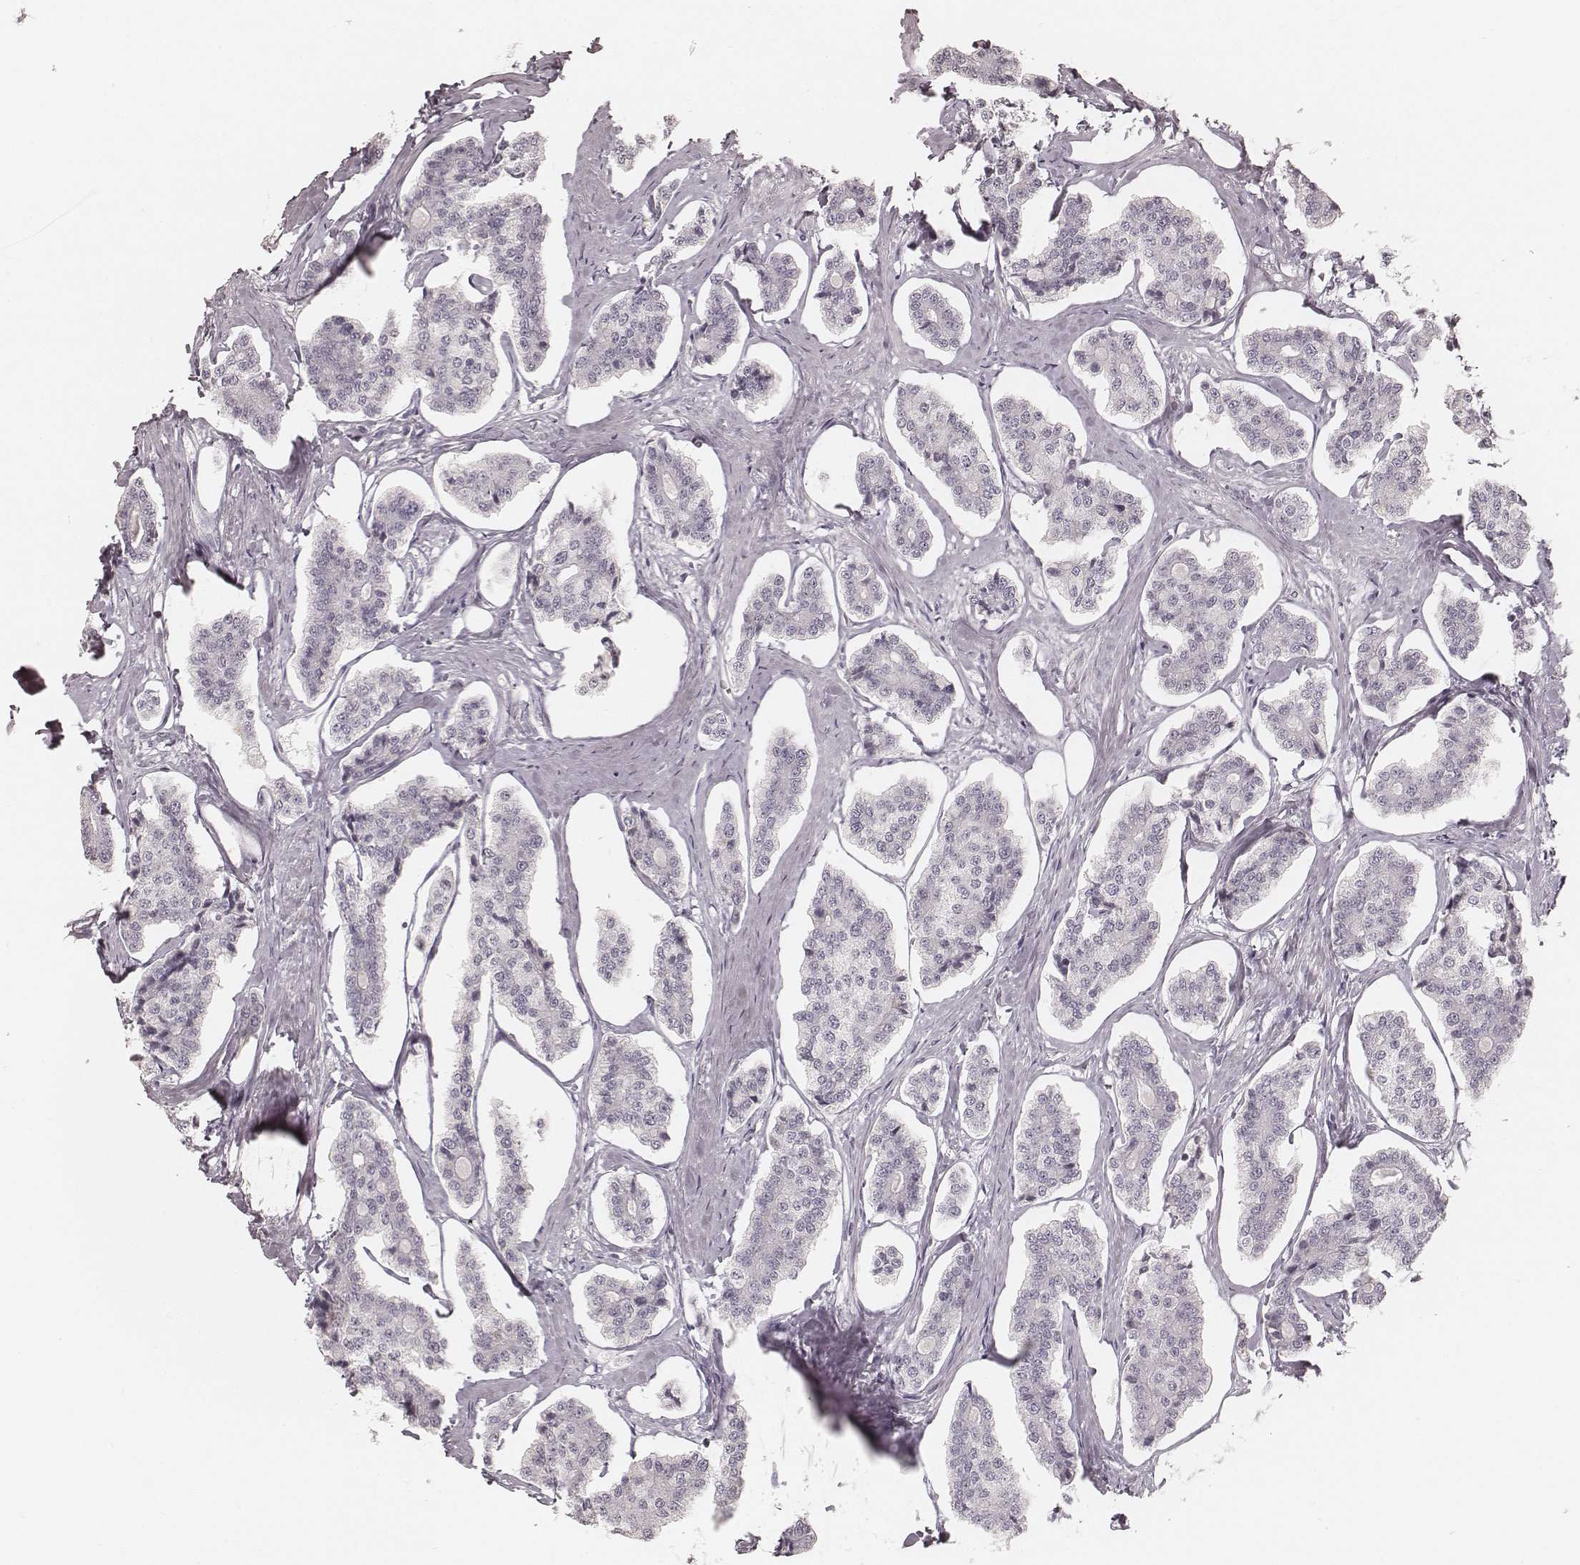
{"staining": {"intensity": "negative", "quantity": "none", "location": "none"}, "tissue": "carcinoid", "cell_type": "Tumor cells", "image_type": "cancer", "snomed": [{"axis": "morphology", "description": "Carcinoid, malignant, NOS"}, {"axis": "topography", "description": "Small intestine"}], "caption": "There is no significant positivity in tumor cells of carcinoid.", "gene": "KRT26", "patient": {"sex": "female", "age": 65}}